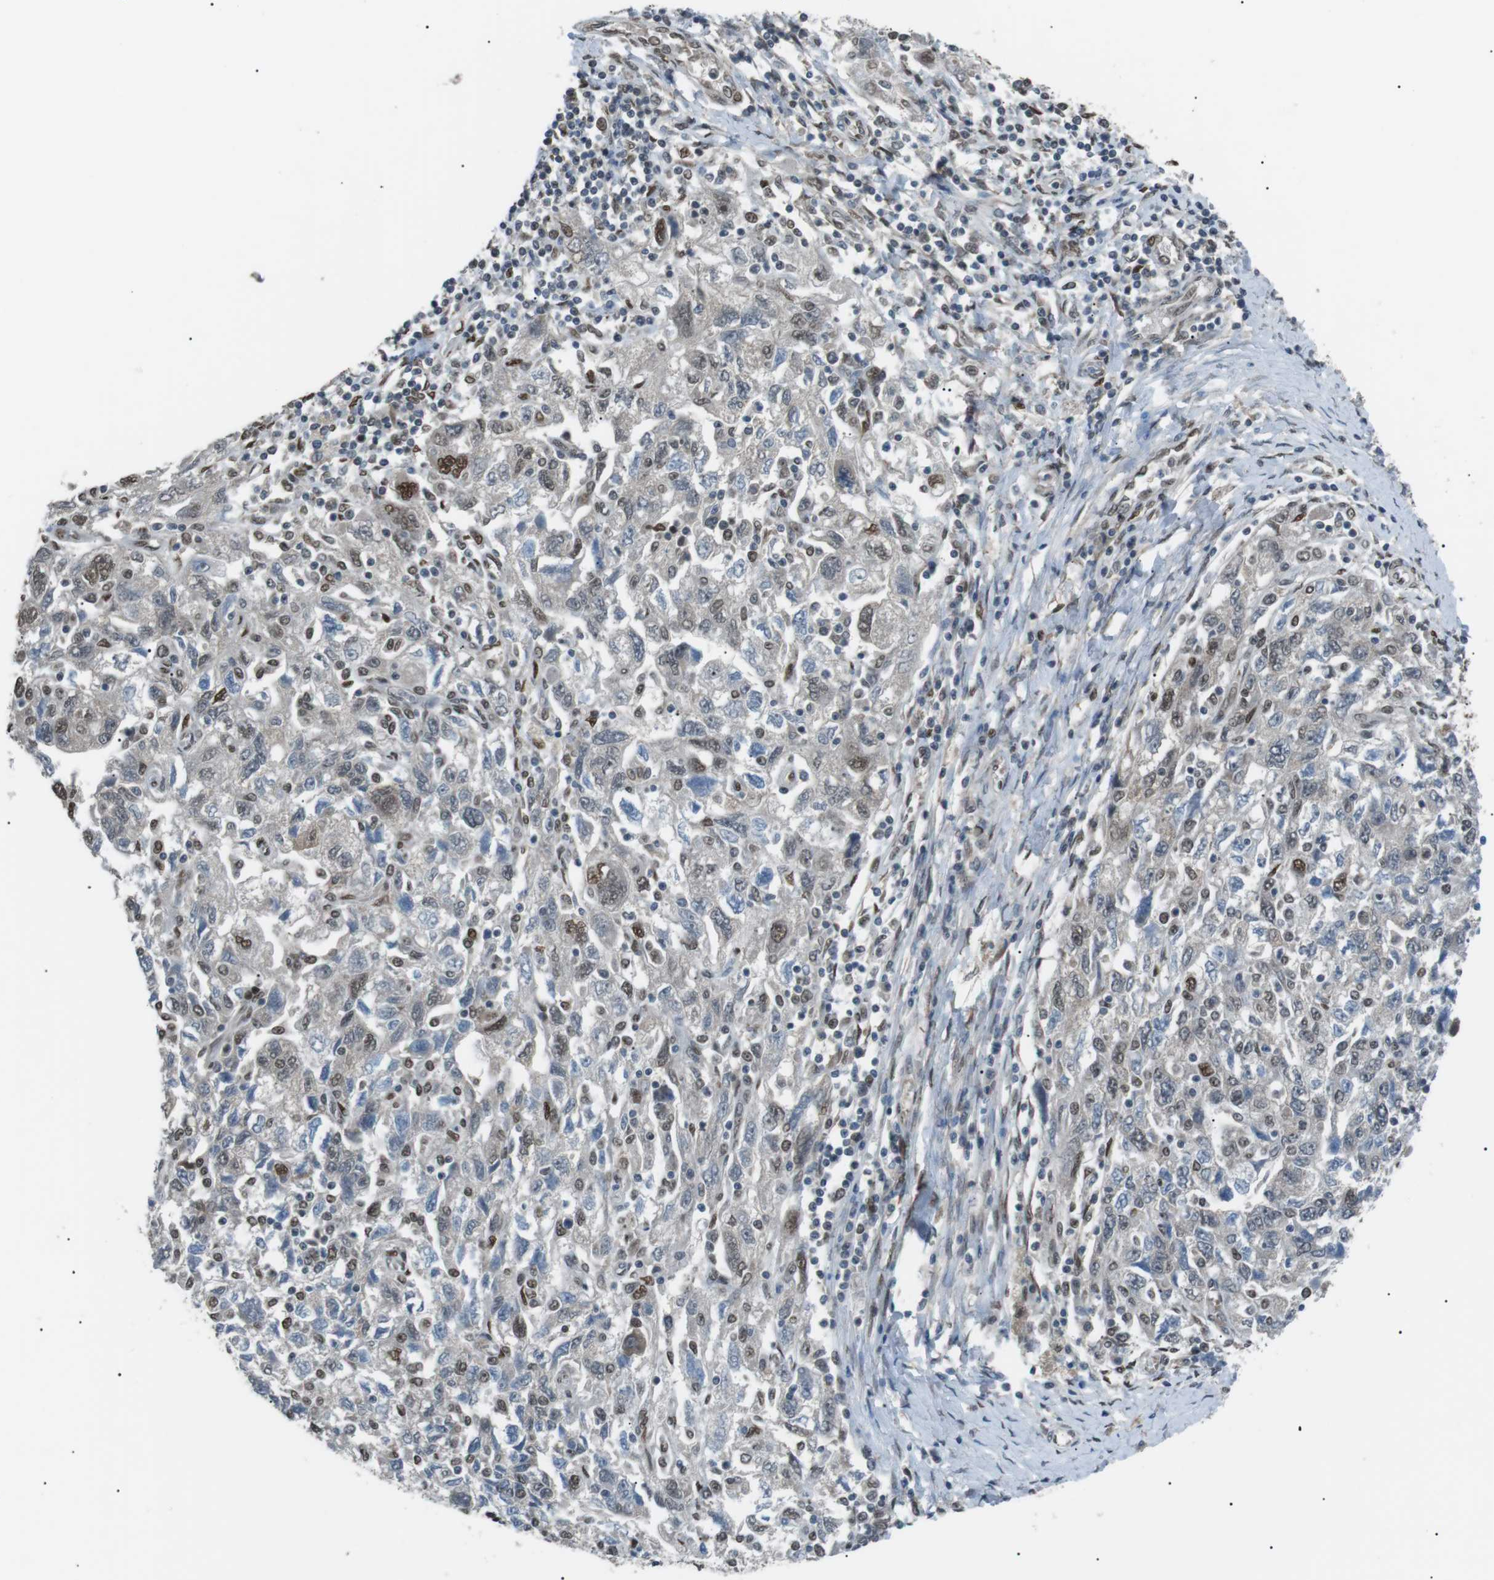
{"staining": {"intensity": "moderate", "quantity": "<25%", "location": "nuclear"}, "tissue": "ovarian cancer", "cell_type": "Tumor cells", "image_type": "cancer", "snomed": [{"axis": "morphology", "description": "Carcinoma, NOS"}, {"axis": "morphology", "description": "Cystadenocarcinoma, serous, NOS"}, {"axis": "topography", "description": "Ovary"}], "caption": "A histopathology image of human ovarian cancer stained for a protein shows moderate nuclear brown staining in tumor cells.", "gene": "SRPK2", "patient": {"sex": "female", "age": 69}}